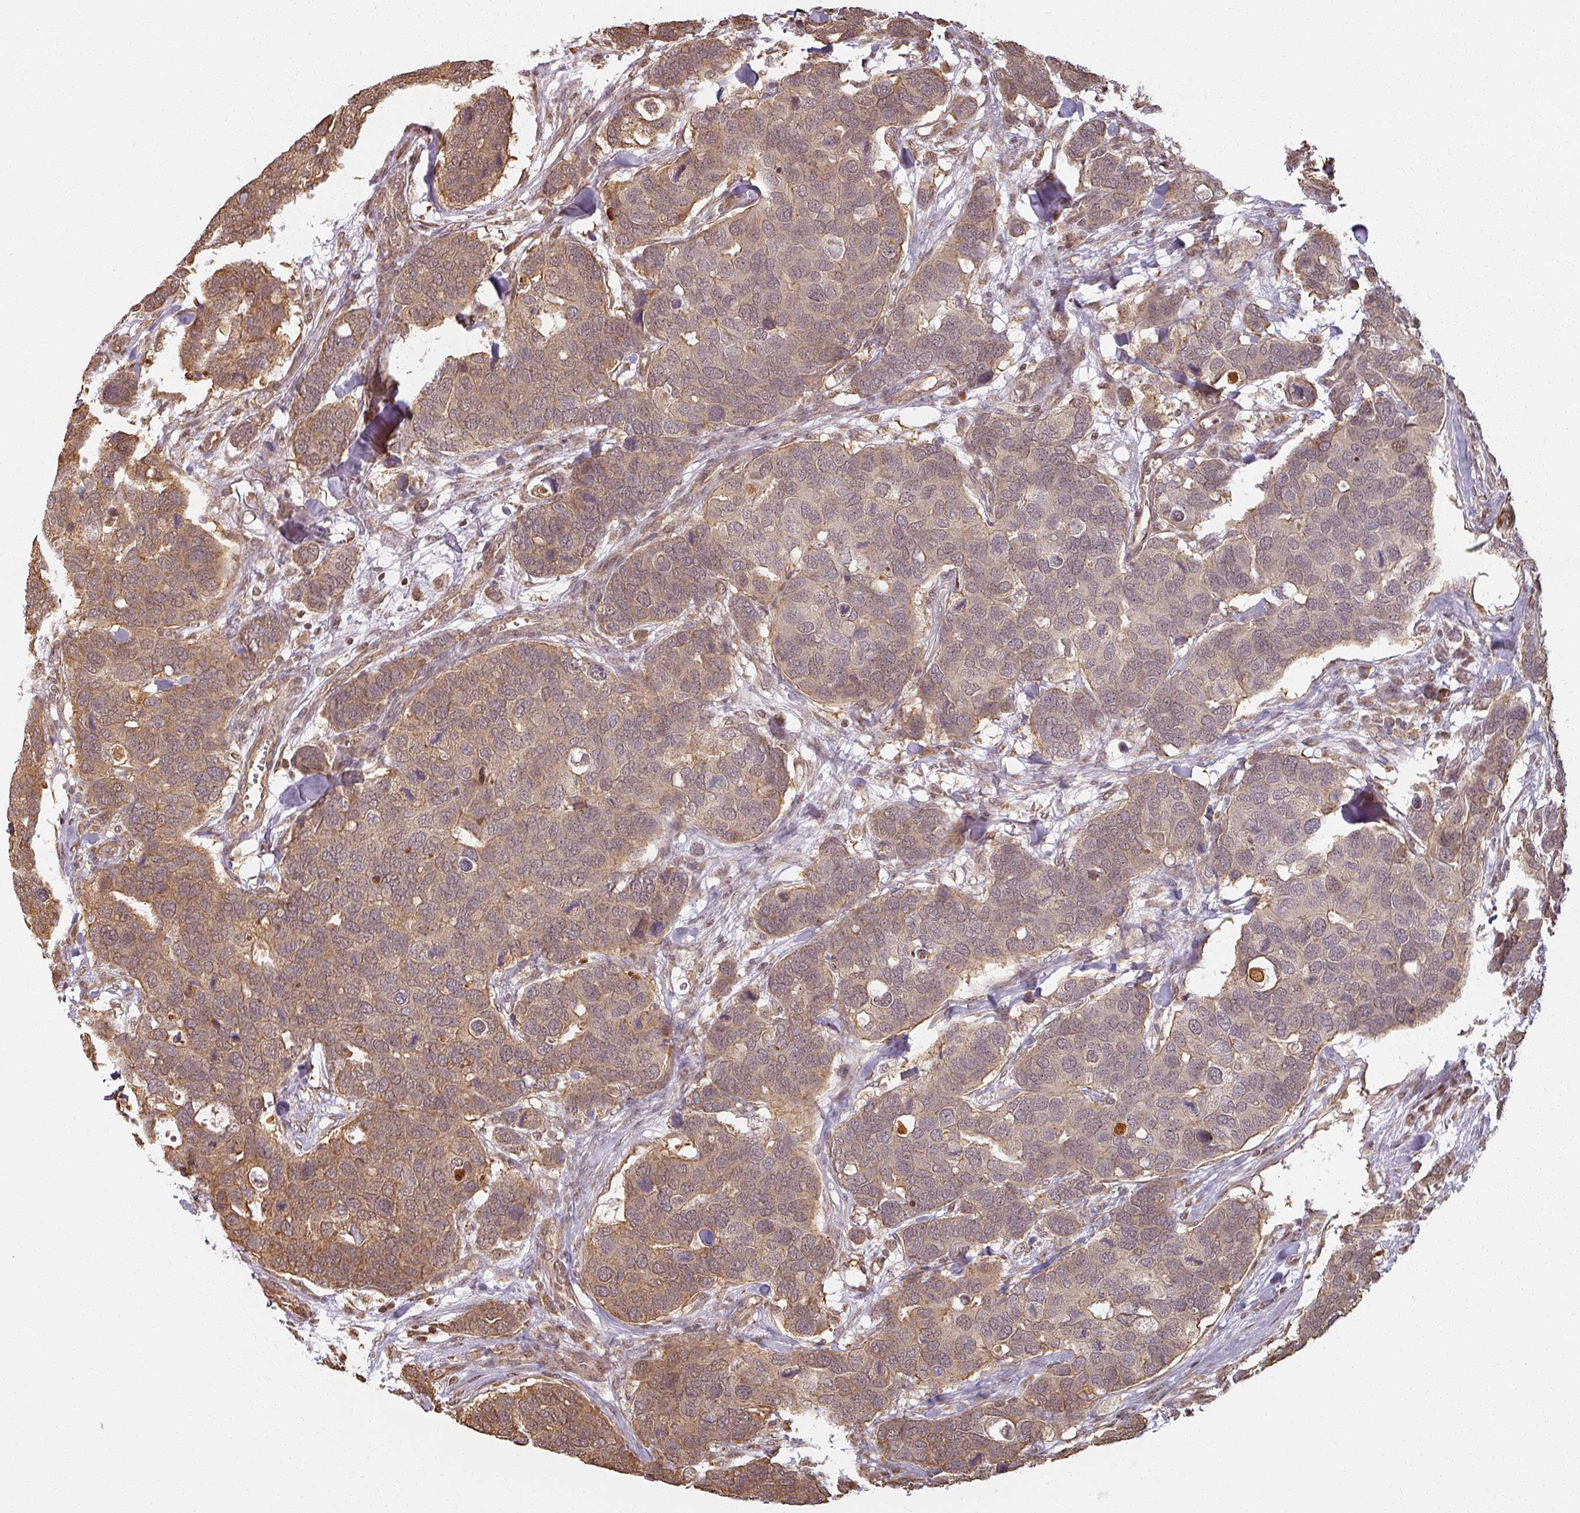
{"staining": {"intensity": "weak", "quantity": ">75%", "location": "cytoplasmic/membranous,nuclear"}, "tissue": "breast cancer", "cell_type": "Tumor cells", "image_type": "cancer", "snomed": [{"axis": "morphology", "description": "Duct carcinoma"}, {"axis": "topography", "description": "Breast"}], "caption": "Tumor cells reveal weak cytoplasmic/membranous and nuclear expression in about >75% of cells in breast invasive ductal carcinoma.", "gene": "MED19", "patient": {"sex": "female", "age": 83}}